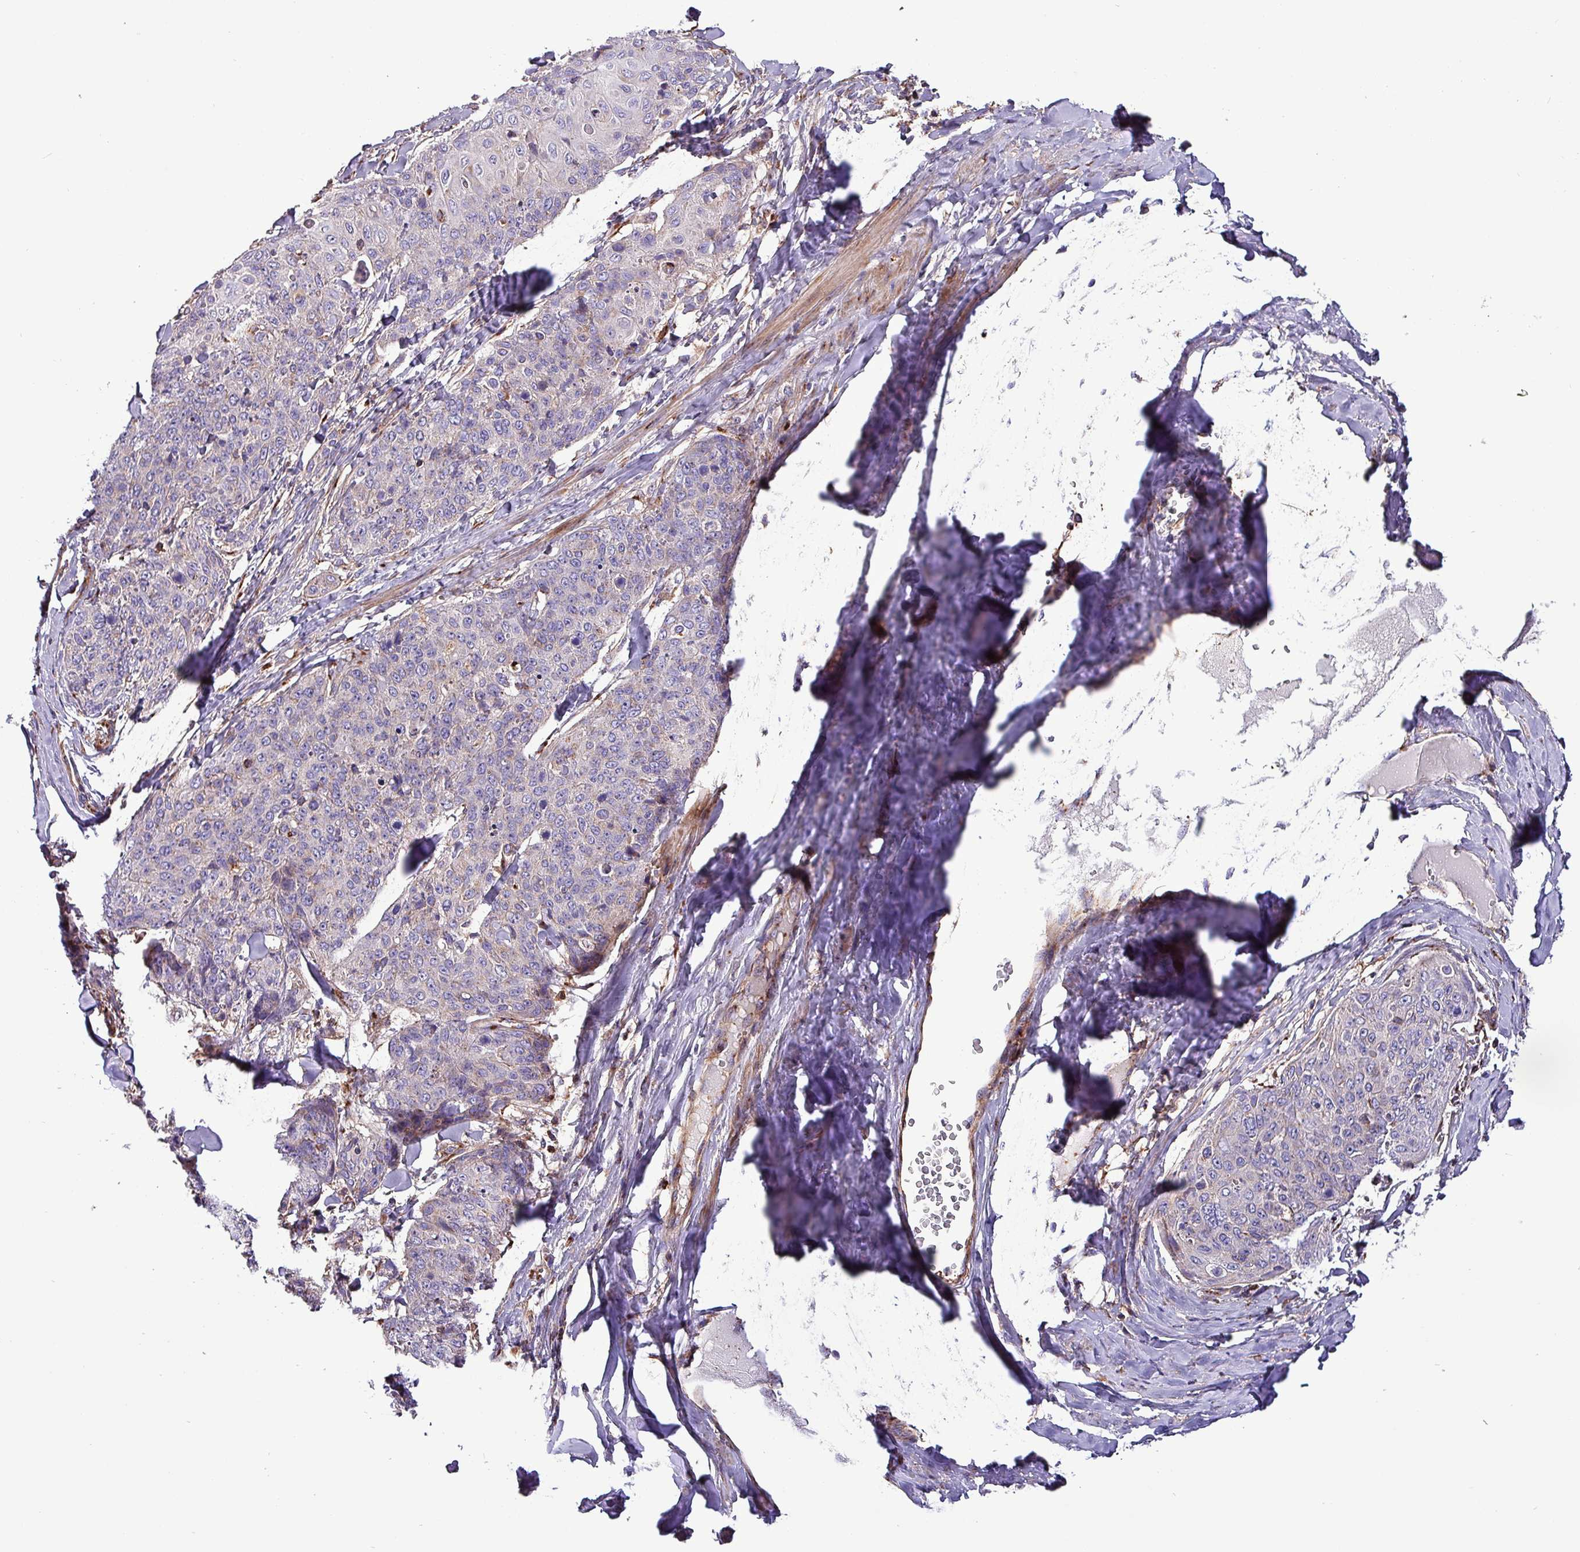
{"staining": {"intensity": "negative", "quantity": "none", "location": "none"}, "tissue": "skin cancer", "cell_type": "Tumor cells", "image_type": "cancer", "snomed": [{"axis": "morphology", "description": "Squamous cell carcinoma, NOS"}, {"axis": "topography", "description": "Skin"}, {"axis": "topography", "description": "Vulva"}], "caption": "Photomicrograph shows no protein staining in tumor cells of skin squamous cell carcinoma tissue. (DAB (3,3'-diaminobenzidine) immunohistochemistry (IHC), high magnification).", "gene": "VAMP4", "patient": {"sex": "female", "age": 85}}